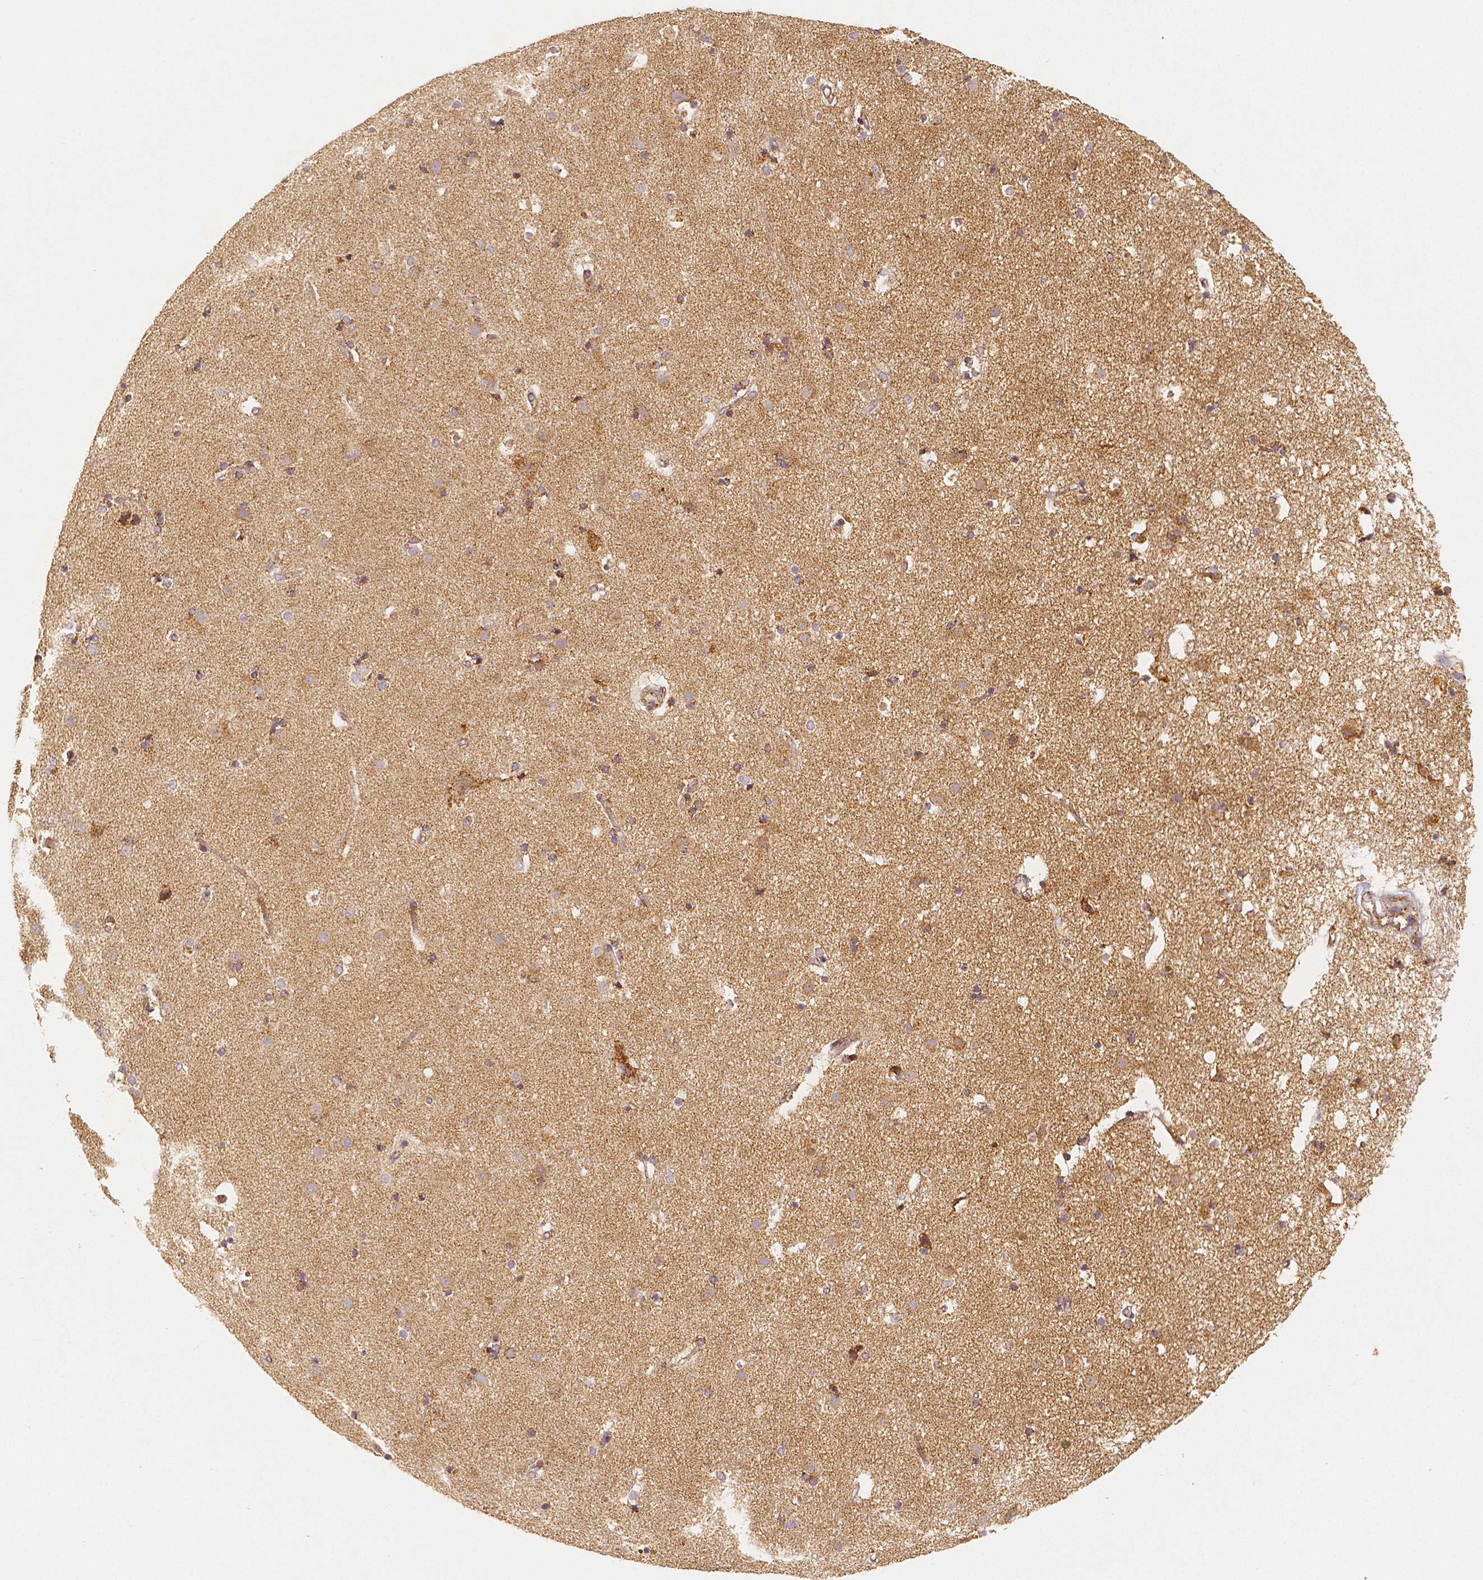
{"staining": {"intensity": "moderate", "quantity": "<25%", "location": "cytoplasmic/membranous"}, "tissue": "caudate", "cell_type": "Glial cells", "image_type": "normal", "snomed": [{"axis": "morphology", "description": "Normal tissue, NOS"}, {"axis": "topography", "description": "Lateral ventricle wall"}], "caption": "DAB (3,3'-diaminobenzidine) immunohistochemical staining of normal human caudate displays moderate cytoplasmic/membranous protein expression in about <25% of glial cells.", "gene": "PGAM5", "patient": {"sex": "female", "age": 71}}